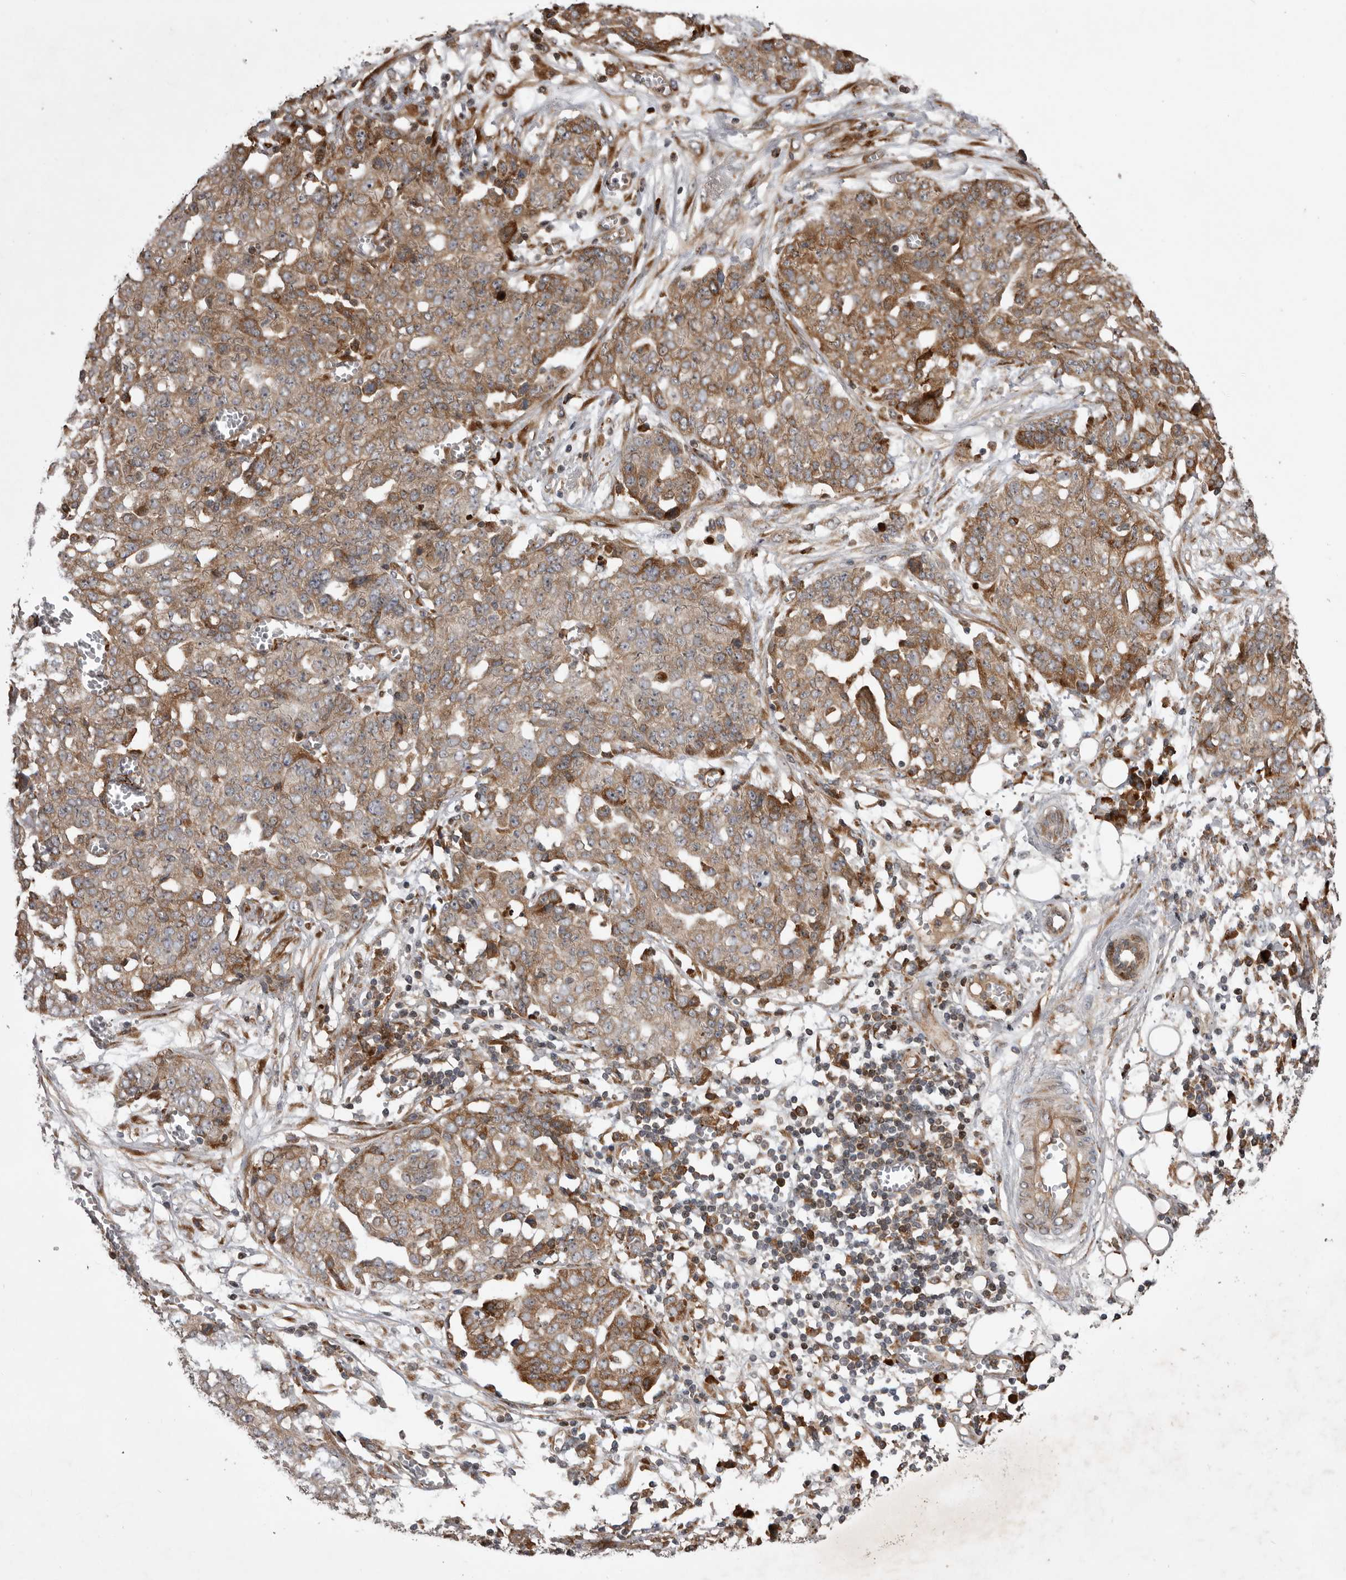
{"staining": {"intensity": "weak", "quantity": ">75%", "location": "cytoplasmic/membranous"}, "tissue": "ovarian cancer", "cell_type": "Tumor cells", "image_type": "cancer", "snomed": [{"axis": "morphology", "description": "Cystadenocarcinoma, serous, NOS"}, {"axis": "topography", "description": "Soft tissue"}, {"axis": "topography", "description": "Ovary"}], "caption": "High-power microscopy captured an immunohistochemistry photomicrograph of ovarian serous cystadenocarcinoma, revealing weak cytoplasmic/membranous staining in approximately >75% of tumor cells.", "gene": "RAB3GAP2", "patient": {"sex": "female", "age": 57}}